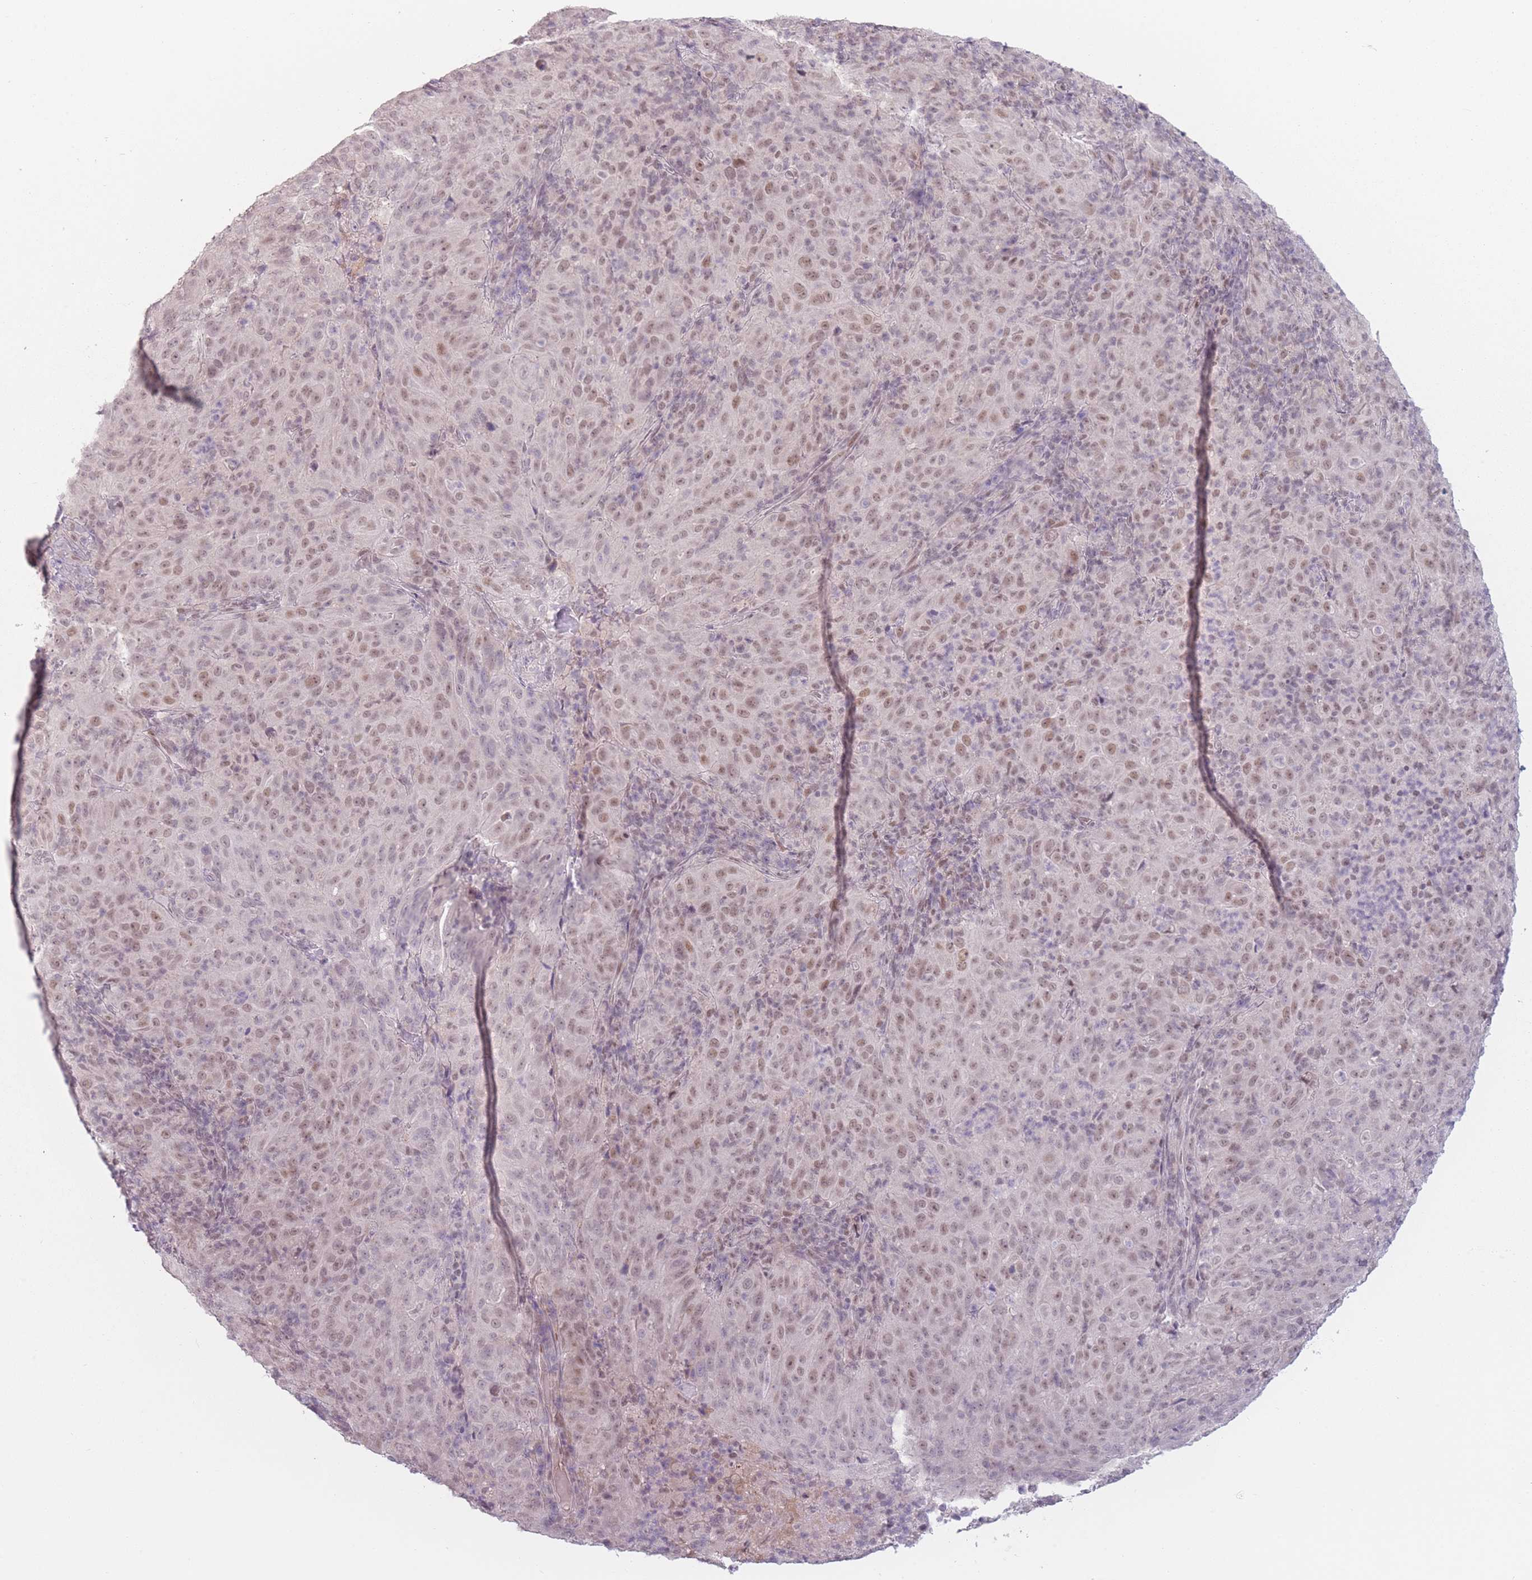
{"staining": {"intensity": "moderate", "quantity": "25%-75%", "location": "nuclear"}, "tissue": "pancreatic cancer", "cell_type": "Tumor cells", "image_type": "cancer", "snomed": [{"axis": "morphology", "description": "Adenocarcinoma, NOS"}, {"axis": "topography", "description": "Pancreas"}], "caption": "This is an image of IHC staining of pancreatic cancer (adenocarcinoma), which shows moderate positivity in the nuclear of tumor cells.", "gene": "OR10C1", "patient": {"sex": "male", "age": 63}}